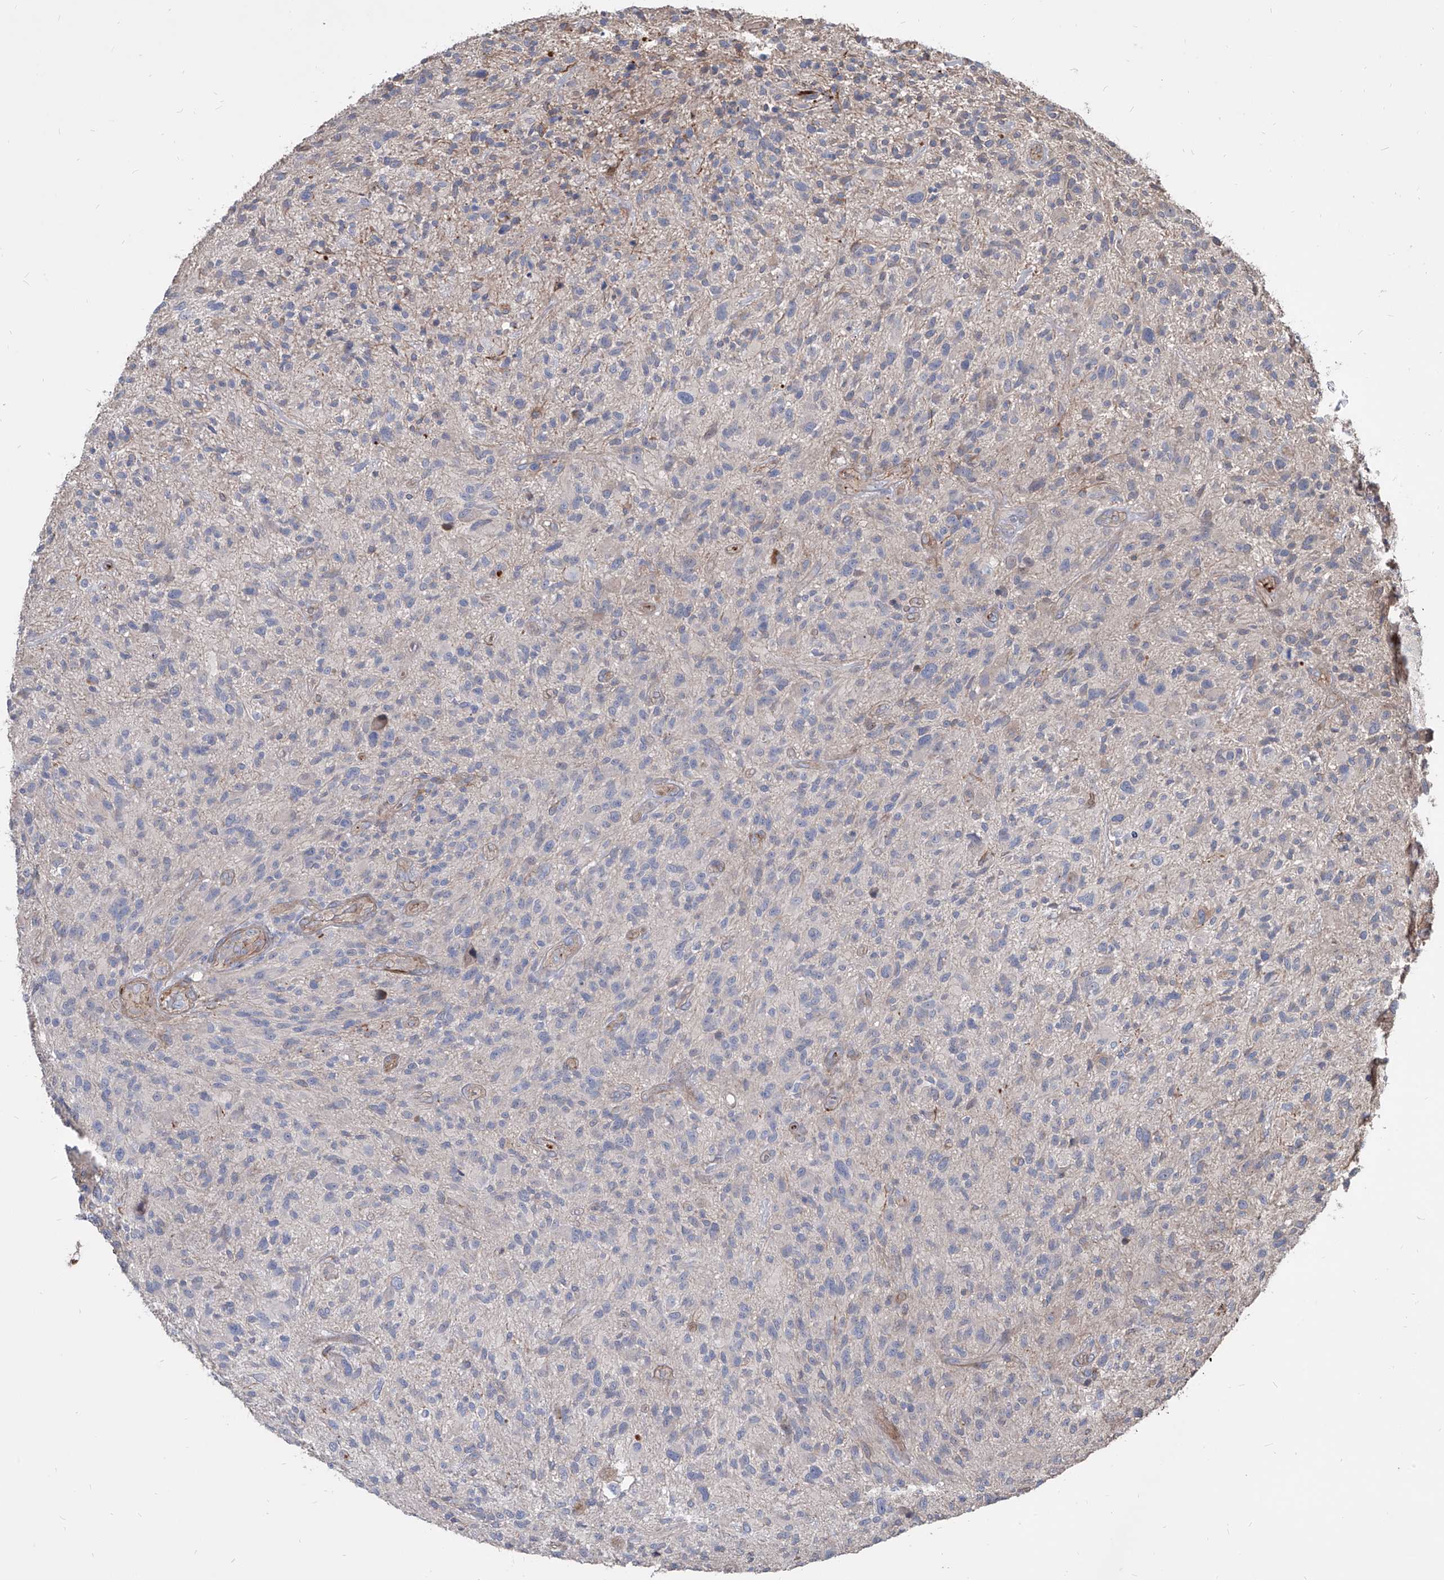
{"staining": {"intensity": "negative", "quantity": "none", "location": "none"}, "tissue": "glioma", "cell_type": "Tumor cells", "image_type": "cancer", "snomed": [{"axis": "morphology", "description": "Glioma, malignant, High grade"}, {"axis": "topography", "description": "Brain"}], "caption": "Tumor cells are negative for protein expression in human malignant glioma (high-grade).", "gene": "FAM83B", "patient": {"sex": "male", "age": 47}}